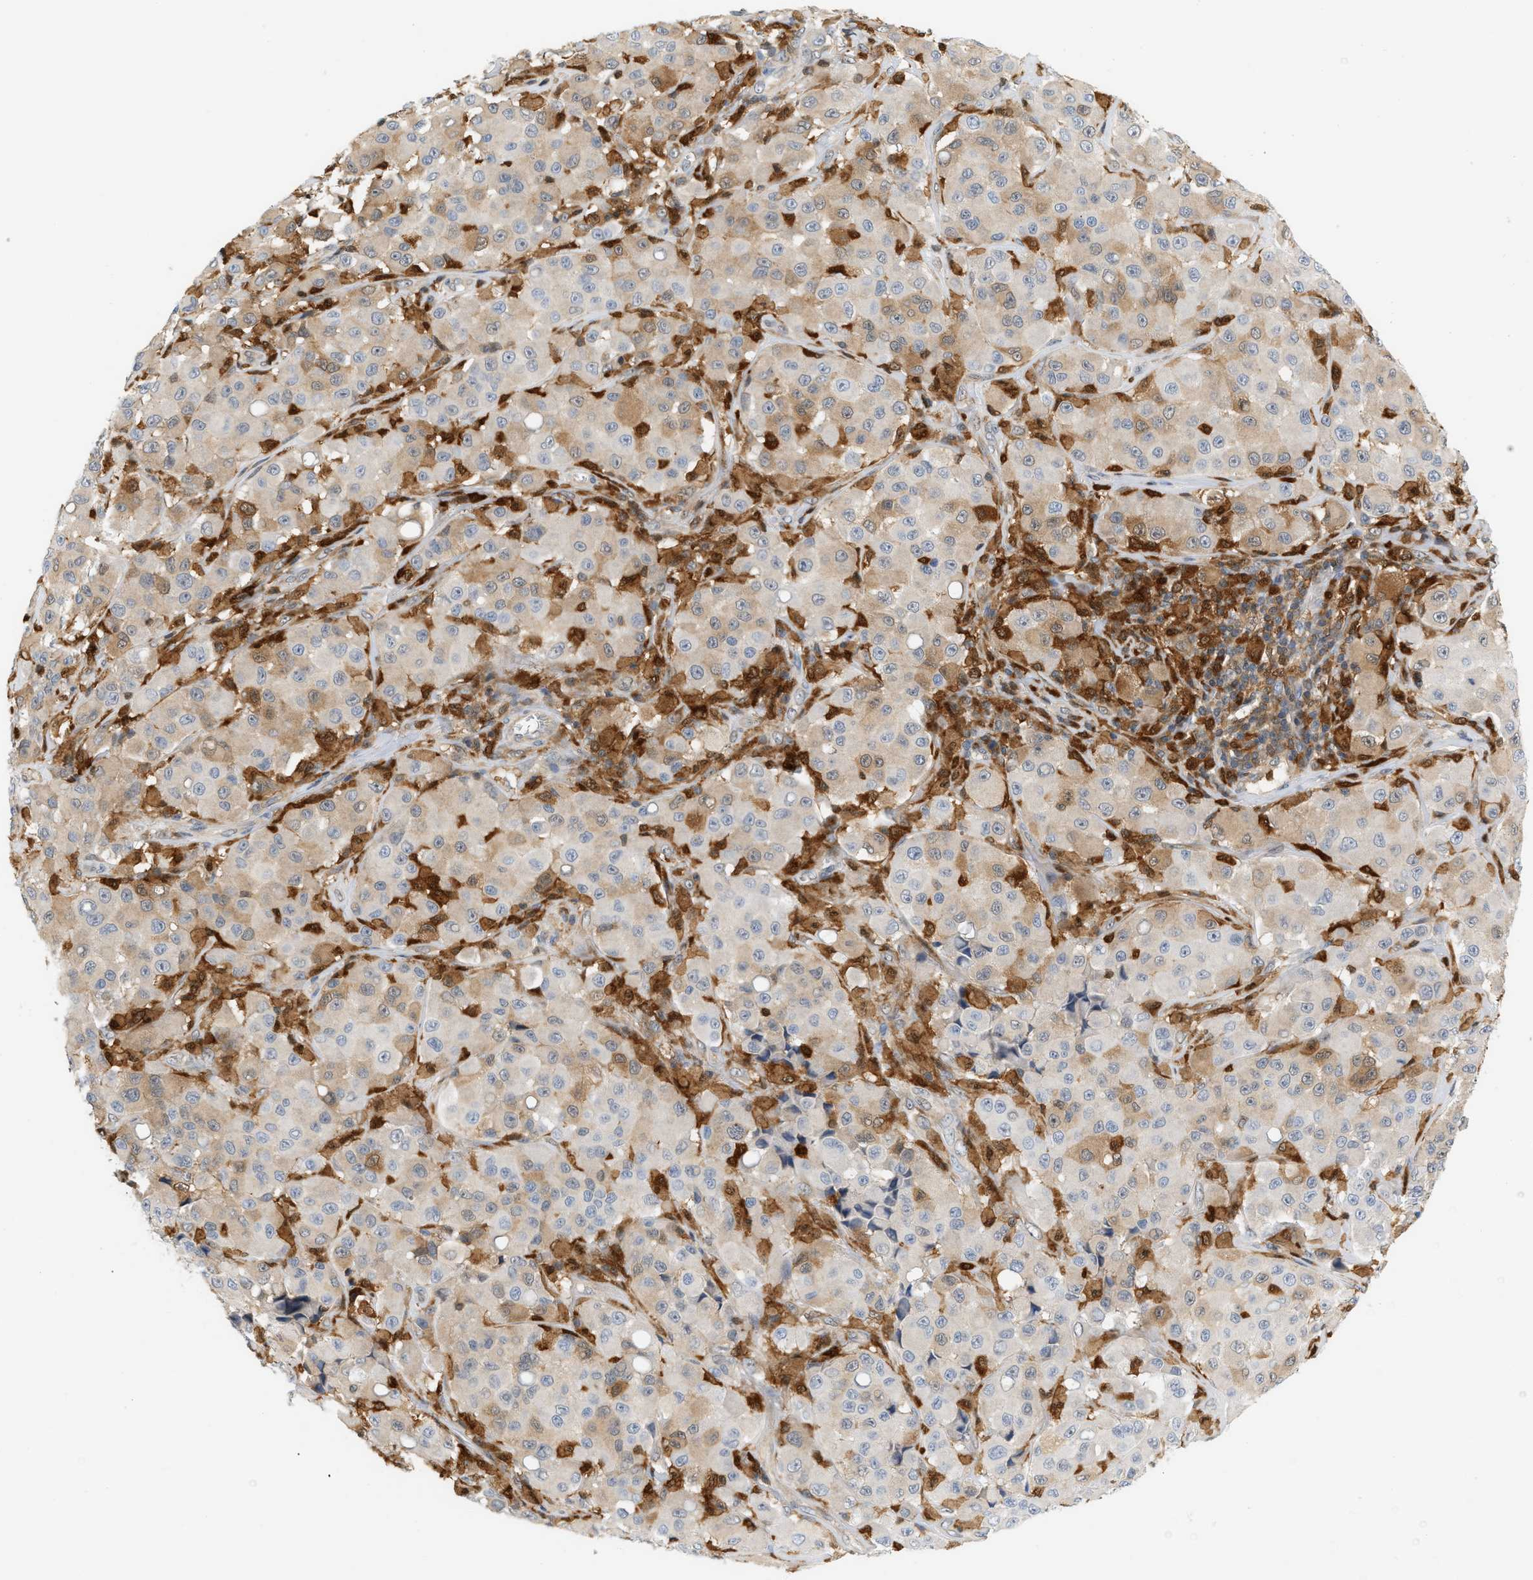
{"staining": {"intensity": "weak", "quantity": "25%-75%", "location": "cytoplasmic/membranous"}, "tissue": "melanoma", "cell_type": "Tumor cells", "image_type": "cancer", "snomed": [{"axis": "morphology", "description": "Malignant melanoma, NOS"}, {"axis": "topography", "description": "Skin"}], "caption": "High-power microscopy captured an immunohistochemistry image of malignant melanoma, revealing weak cytoplasmic/membranous expression in about 25%-75% of tumor cells.", "gene": "PYCARD", "patient": {"sex": "male", "age": 84}}